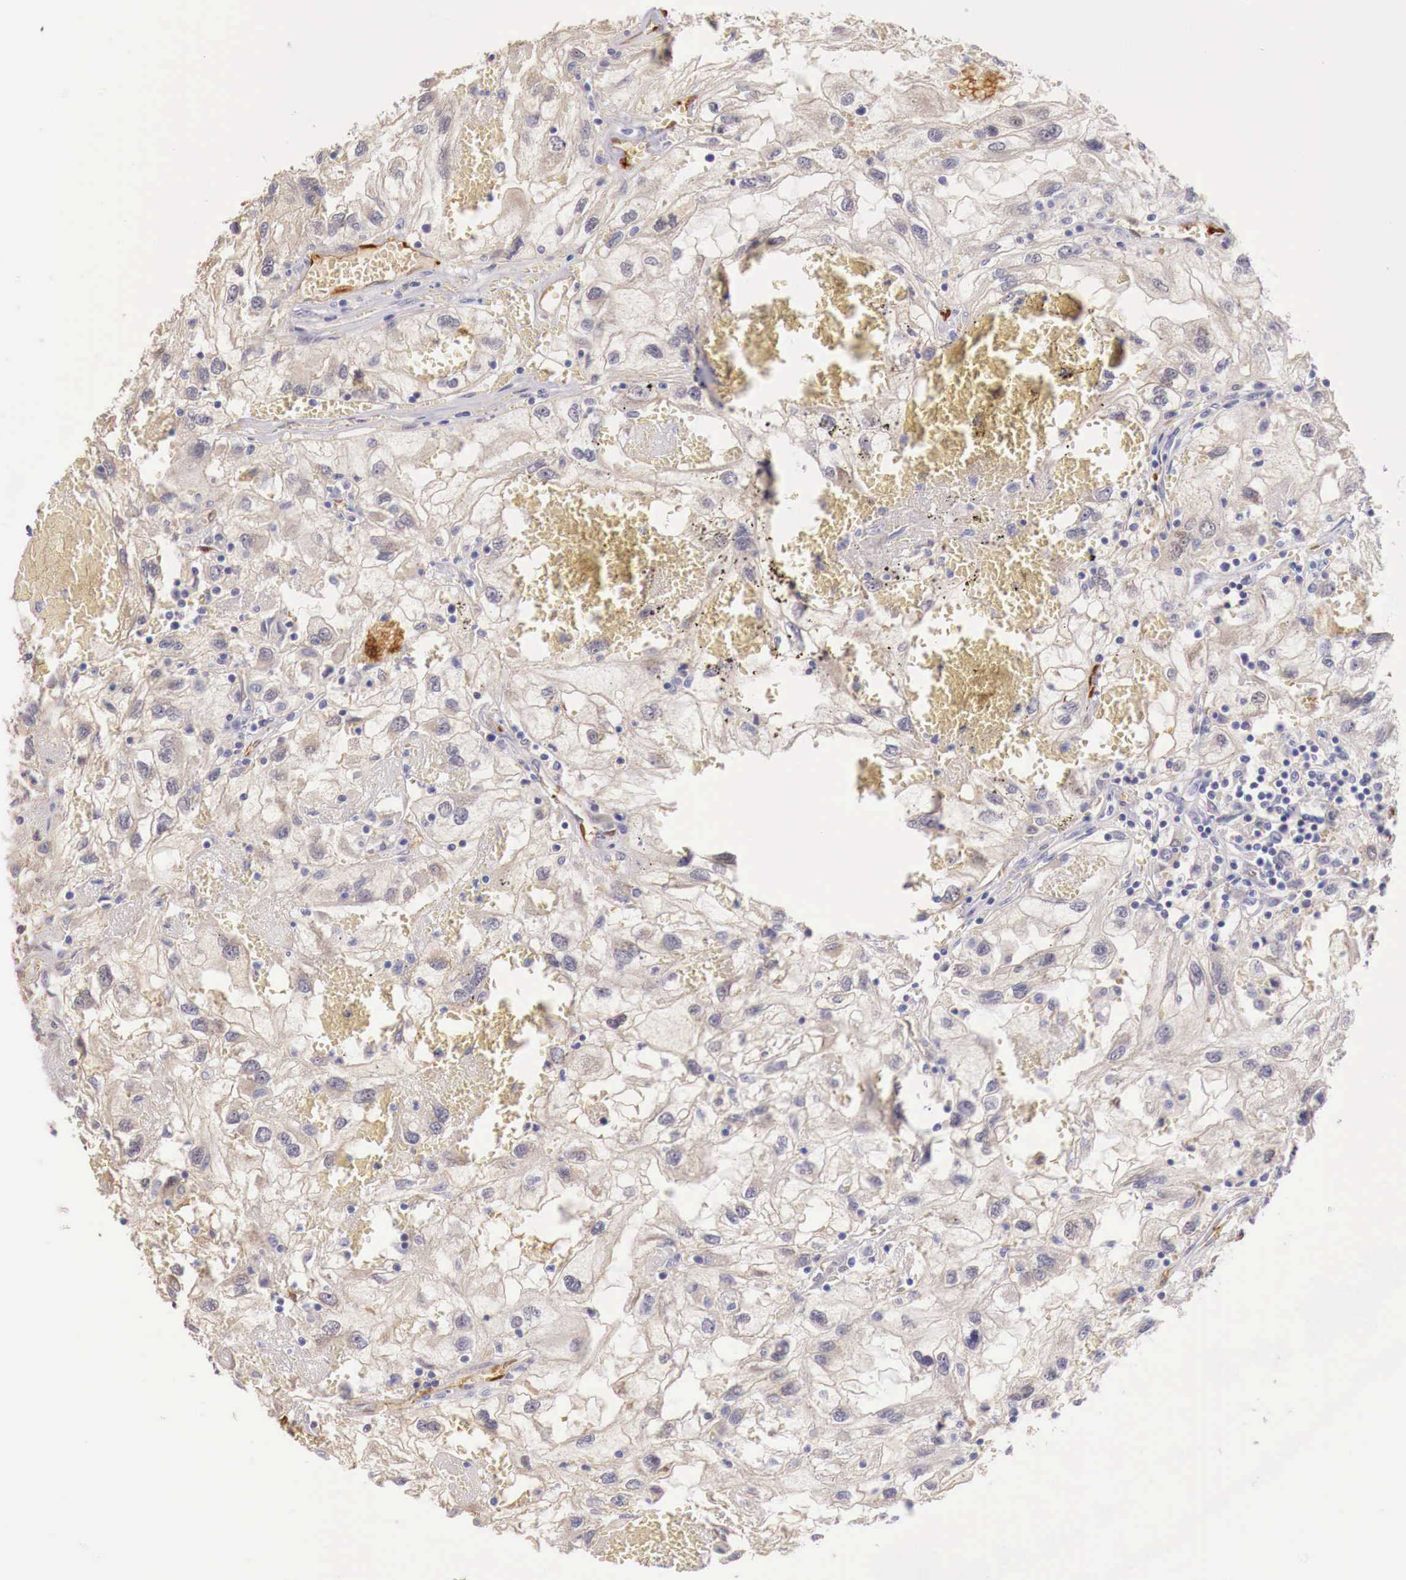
{"staining": {"intensity": "weak", "quantity": "25%-75%", "location": "cytoplasmic/membranous"}, "tissue": "renal cancer", "cell_type": "Tumor cells", "image_type": "cancer", "snomed": [{"axis": "morphology", "description": "Normal tissue, NOS"}, {"axis": "morphology", "description": "Adenocarcinoma, NOS"}, {"axis": "topography", "description": "Kidney"}], "caption": "Protein analysis of renal cancer tissue displays weak cytoplasmic/membranous expression in about 25%-75% of tumor cells.", "gene": "ITIH6", "patient": {"sex": "male", "age": 71}}